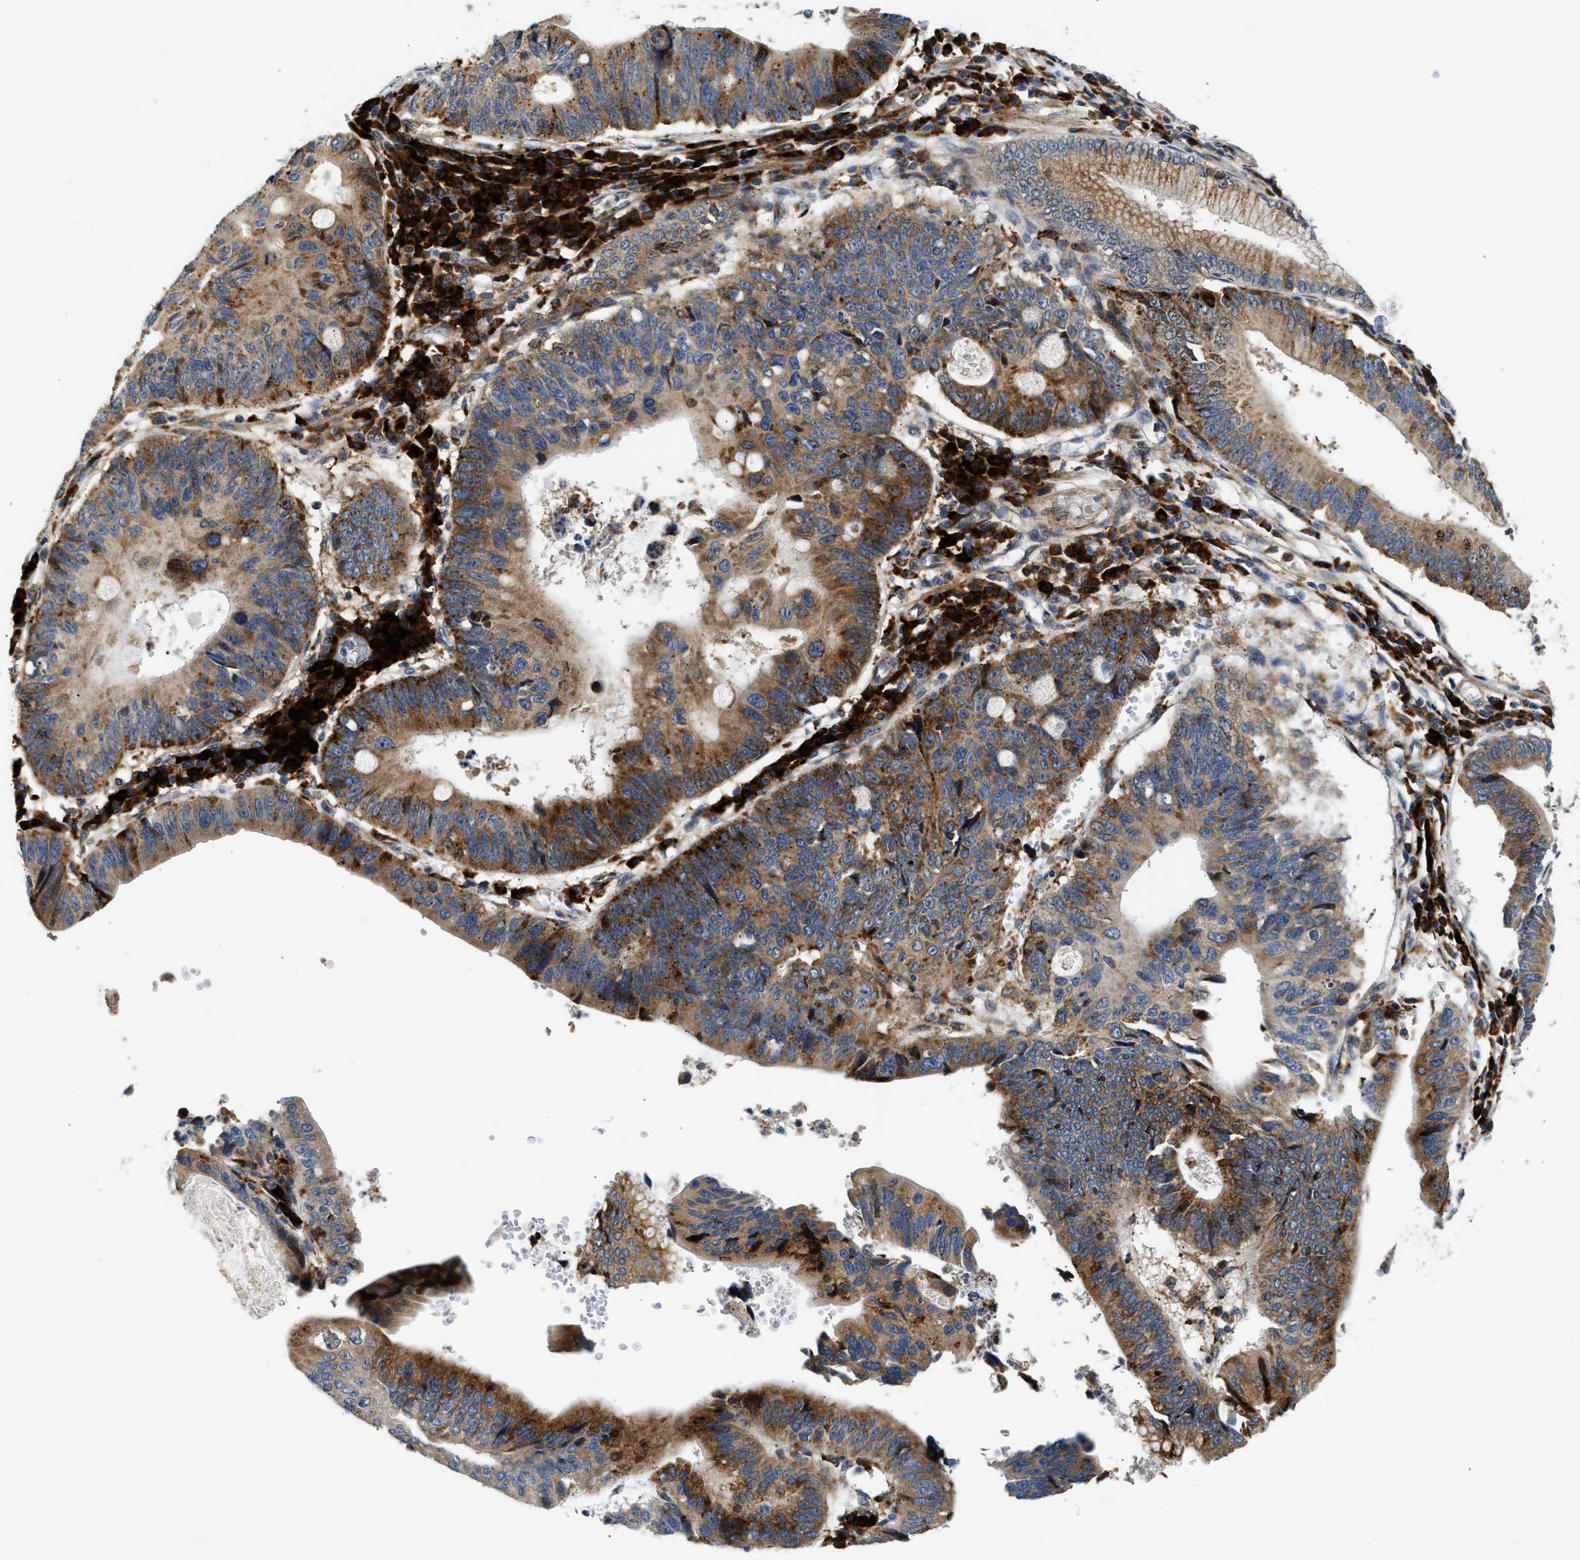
{"staining": {"intensity": "strong", "quantity": ">75%", "location": "cytoplasmic/membranous"}, "tissue": "stomach cancer", "cell_type": "Tumor cells", "image_type": "cancer", "snomed": [{"axis": "morphology", "description": "Adenocarcinoma, NOS"}, {"axis": "topography", "description": "Stomach"}], "caption": "This is a histology image of IHC staining of stomach cancer (adenocarcinoma), which shows strong positivity in the cytoplasmic/membranous of tumor cells.", "gene": "AMZ1", "patient": {"sex": "male", "age": 59}}